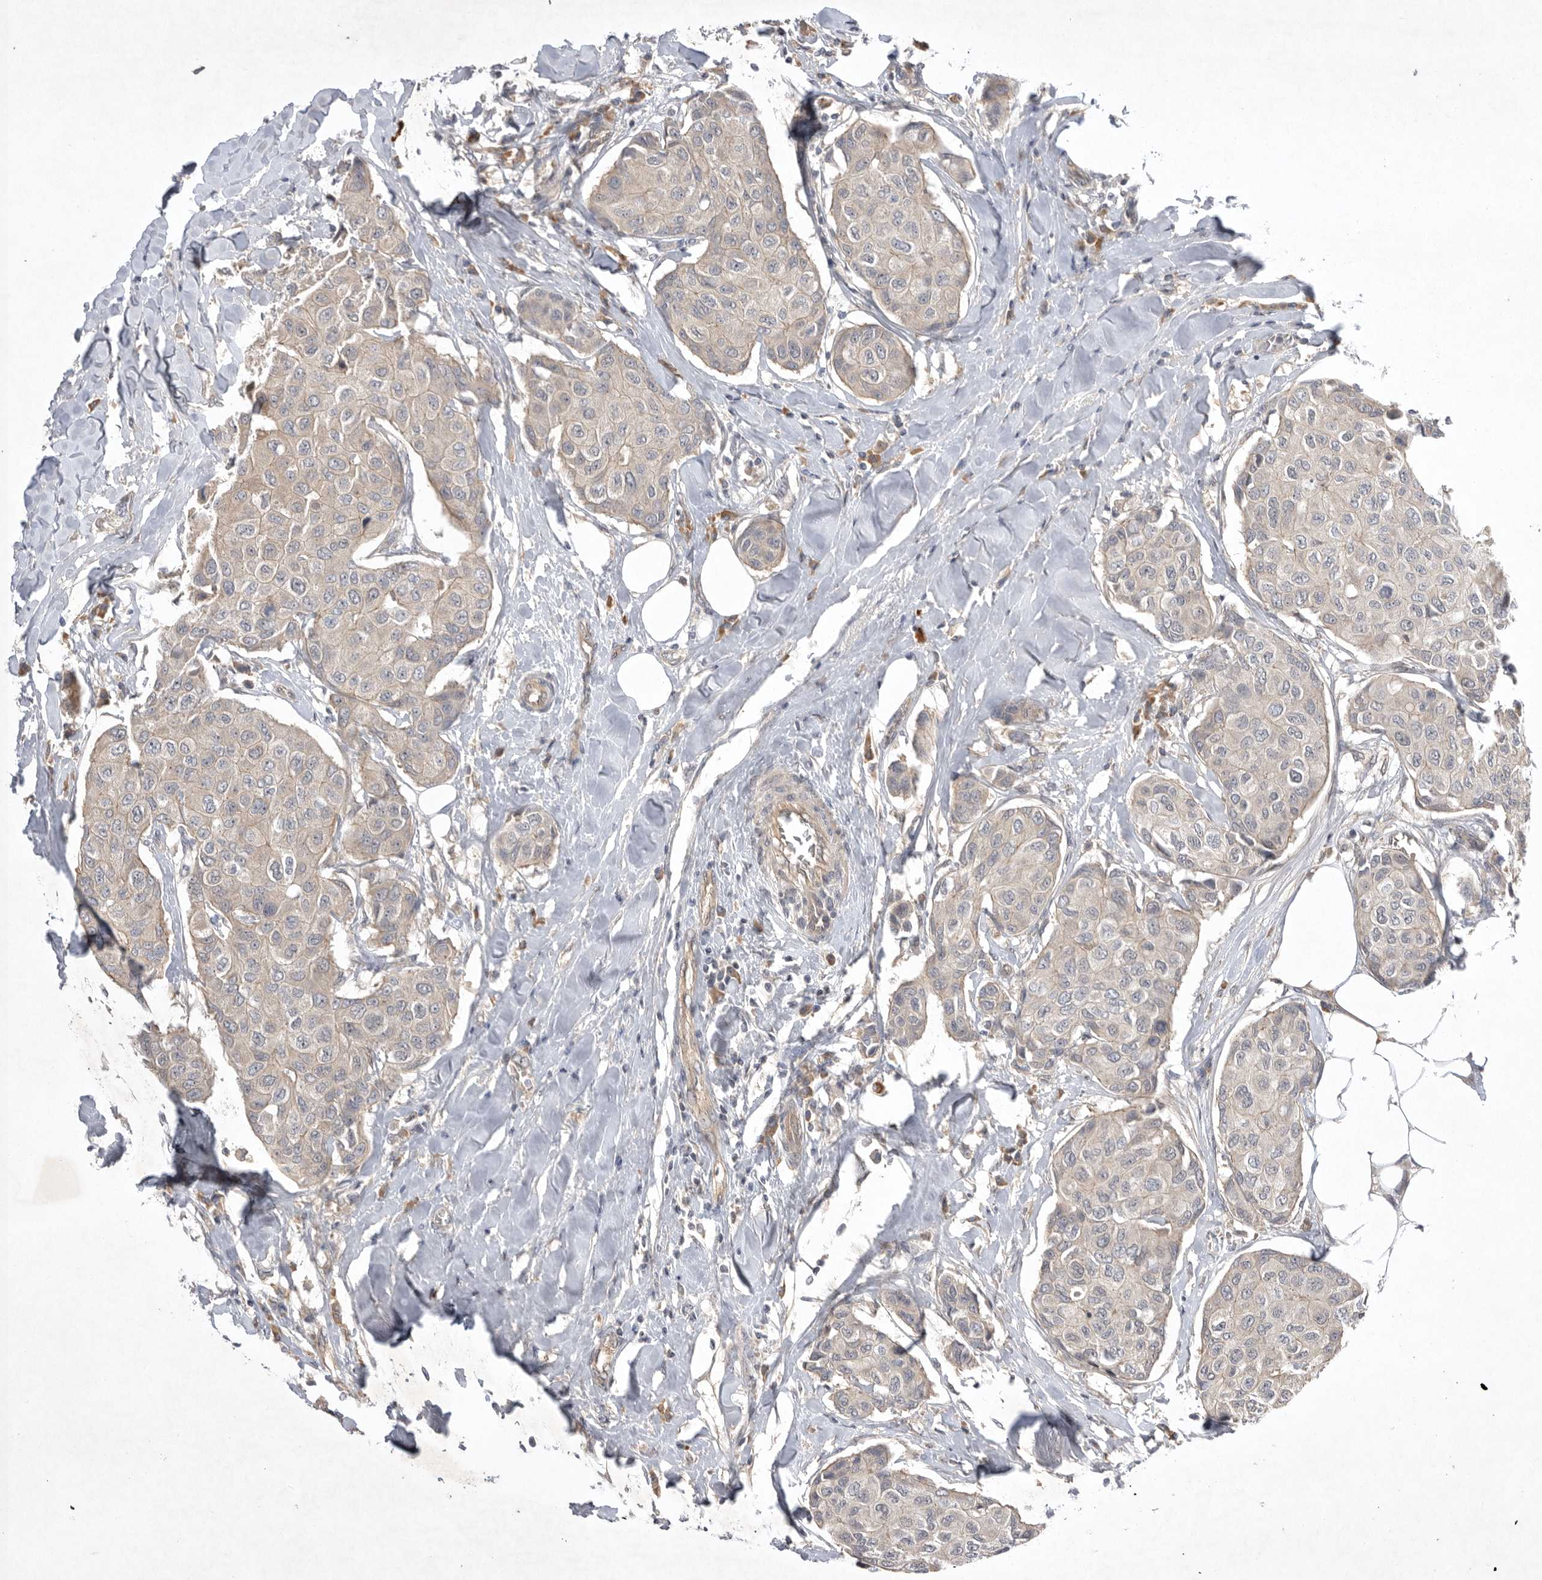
{"staining": {"intensity": "weak", "quantity": "<25%", "location": "cytoplasmic/membranous"}, "tissue": "breast cancer", "cell_type": "Tumor cells", "image_type": "cancer", "snomed": [{"axis": "morphology", "description": "Duct carcinoma"}, {"axis": "topography", "description": "Breast"}], "caption": "The photomicrograph exhibits no significant positivity in tumor cells of infiltrating ductal carcinoma (breast). Nuclei are stained in blue.", "gene": "NRCAM", "patient": {"sex": "female", "age": 80}}